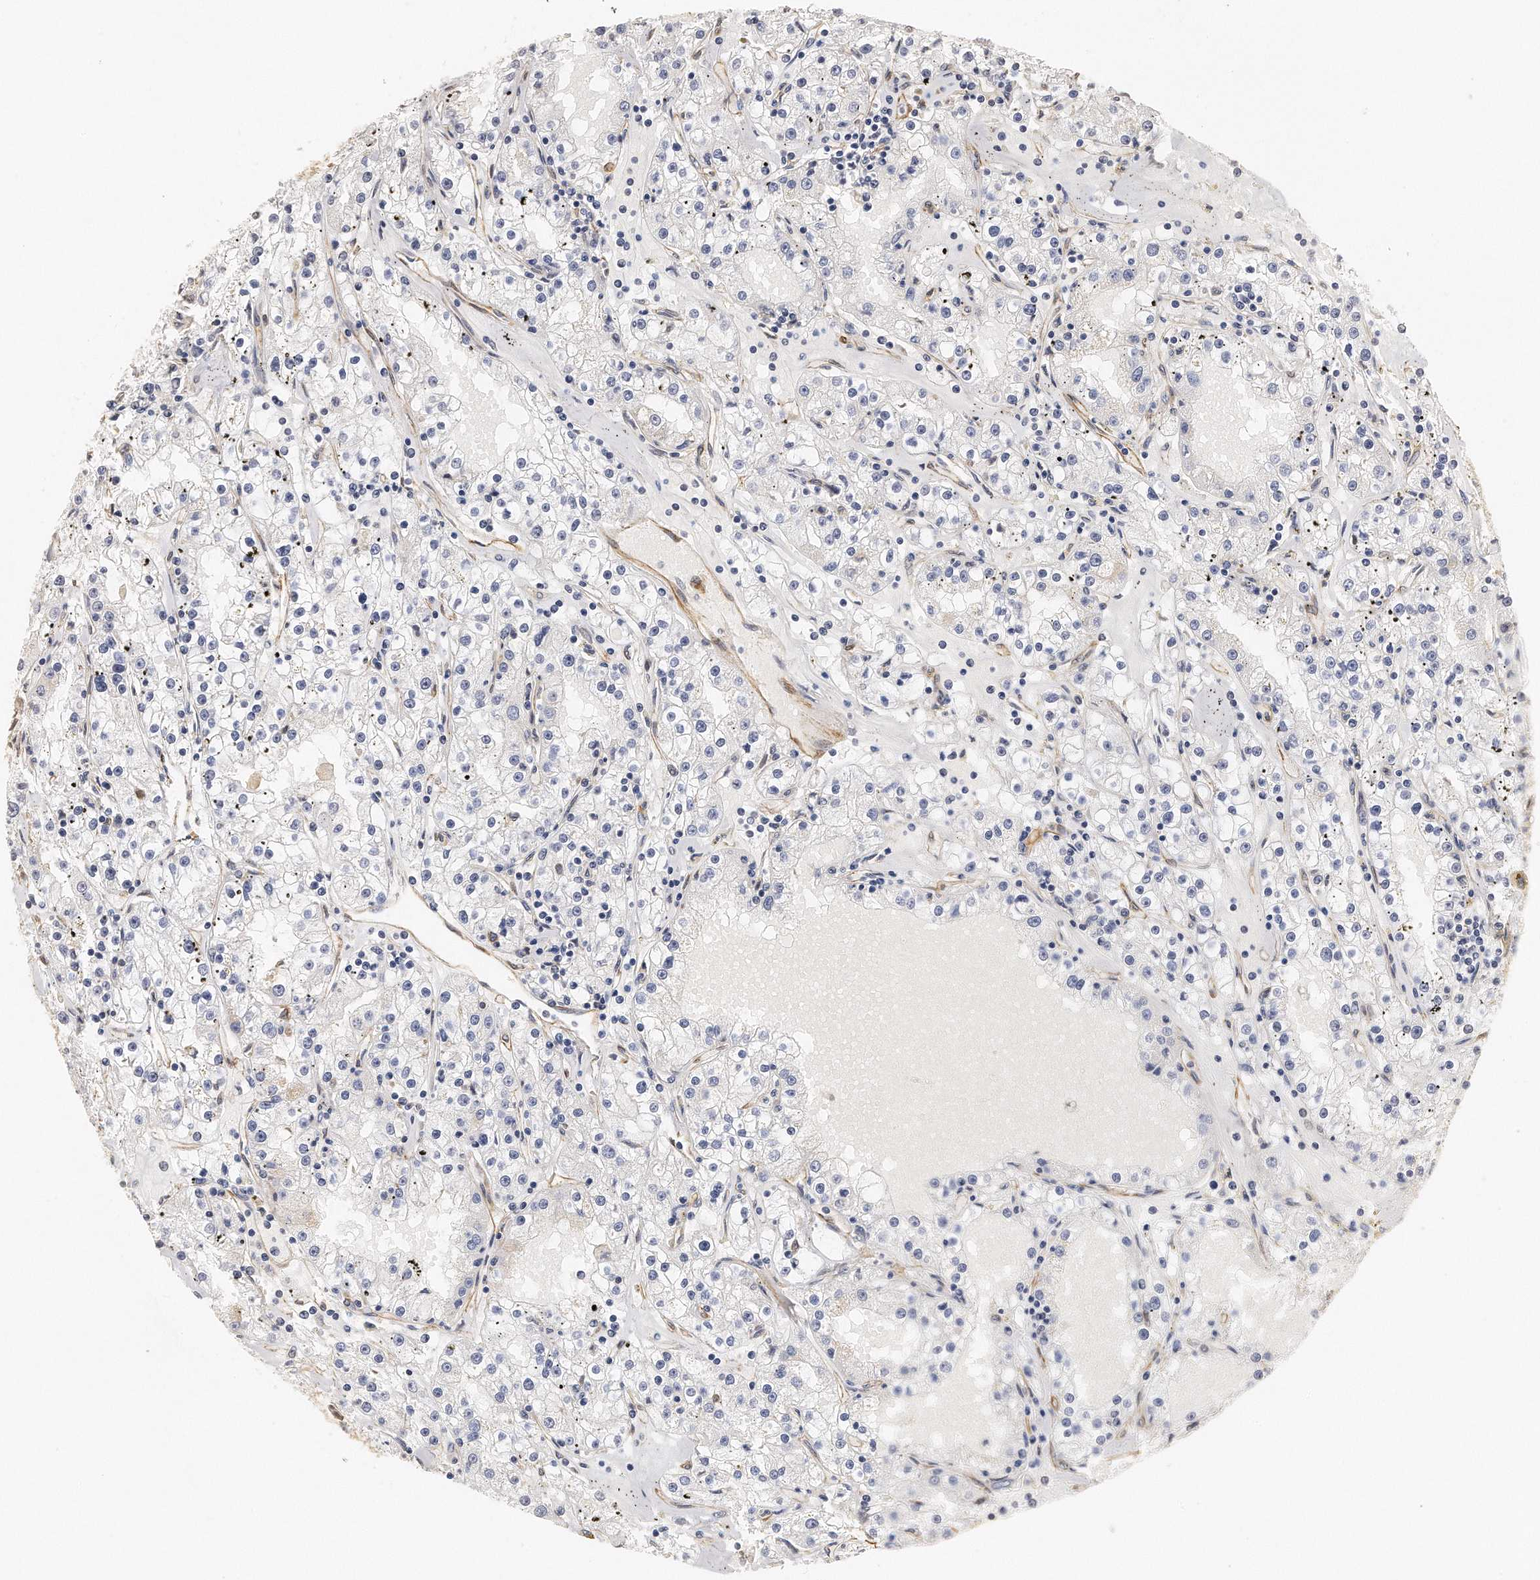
{"staining": {"intensity": "negative", "quantity": "none", "location": "none"}, "tissue": "renal cancer", "cell_type": "Tumor cells", "image_type": "cancer", "snomed": [{"axis": "morphology", "description": "Adenocarcinoma, NOS"}, {"axis": "topography", "description": "Kidney"}], "caption": "High magnification brightfield microscopy of adenocarcinoma (renal) stained with DAB (brown) and counterstained with hematoxylin (blue): tumor cells show no significant staining.", "gene": "CHST7", "patient": {"sex": "male", "age": 56}}